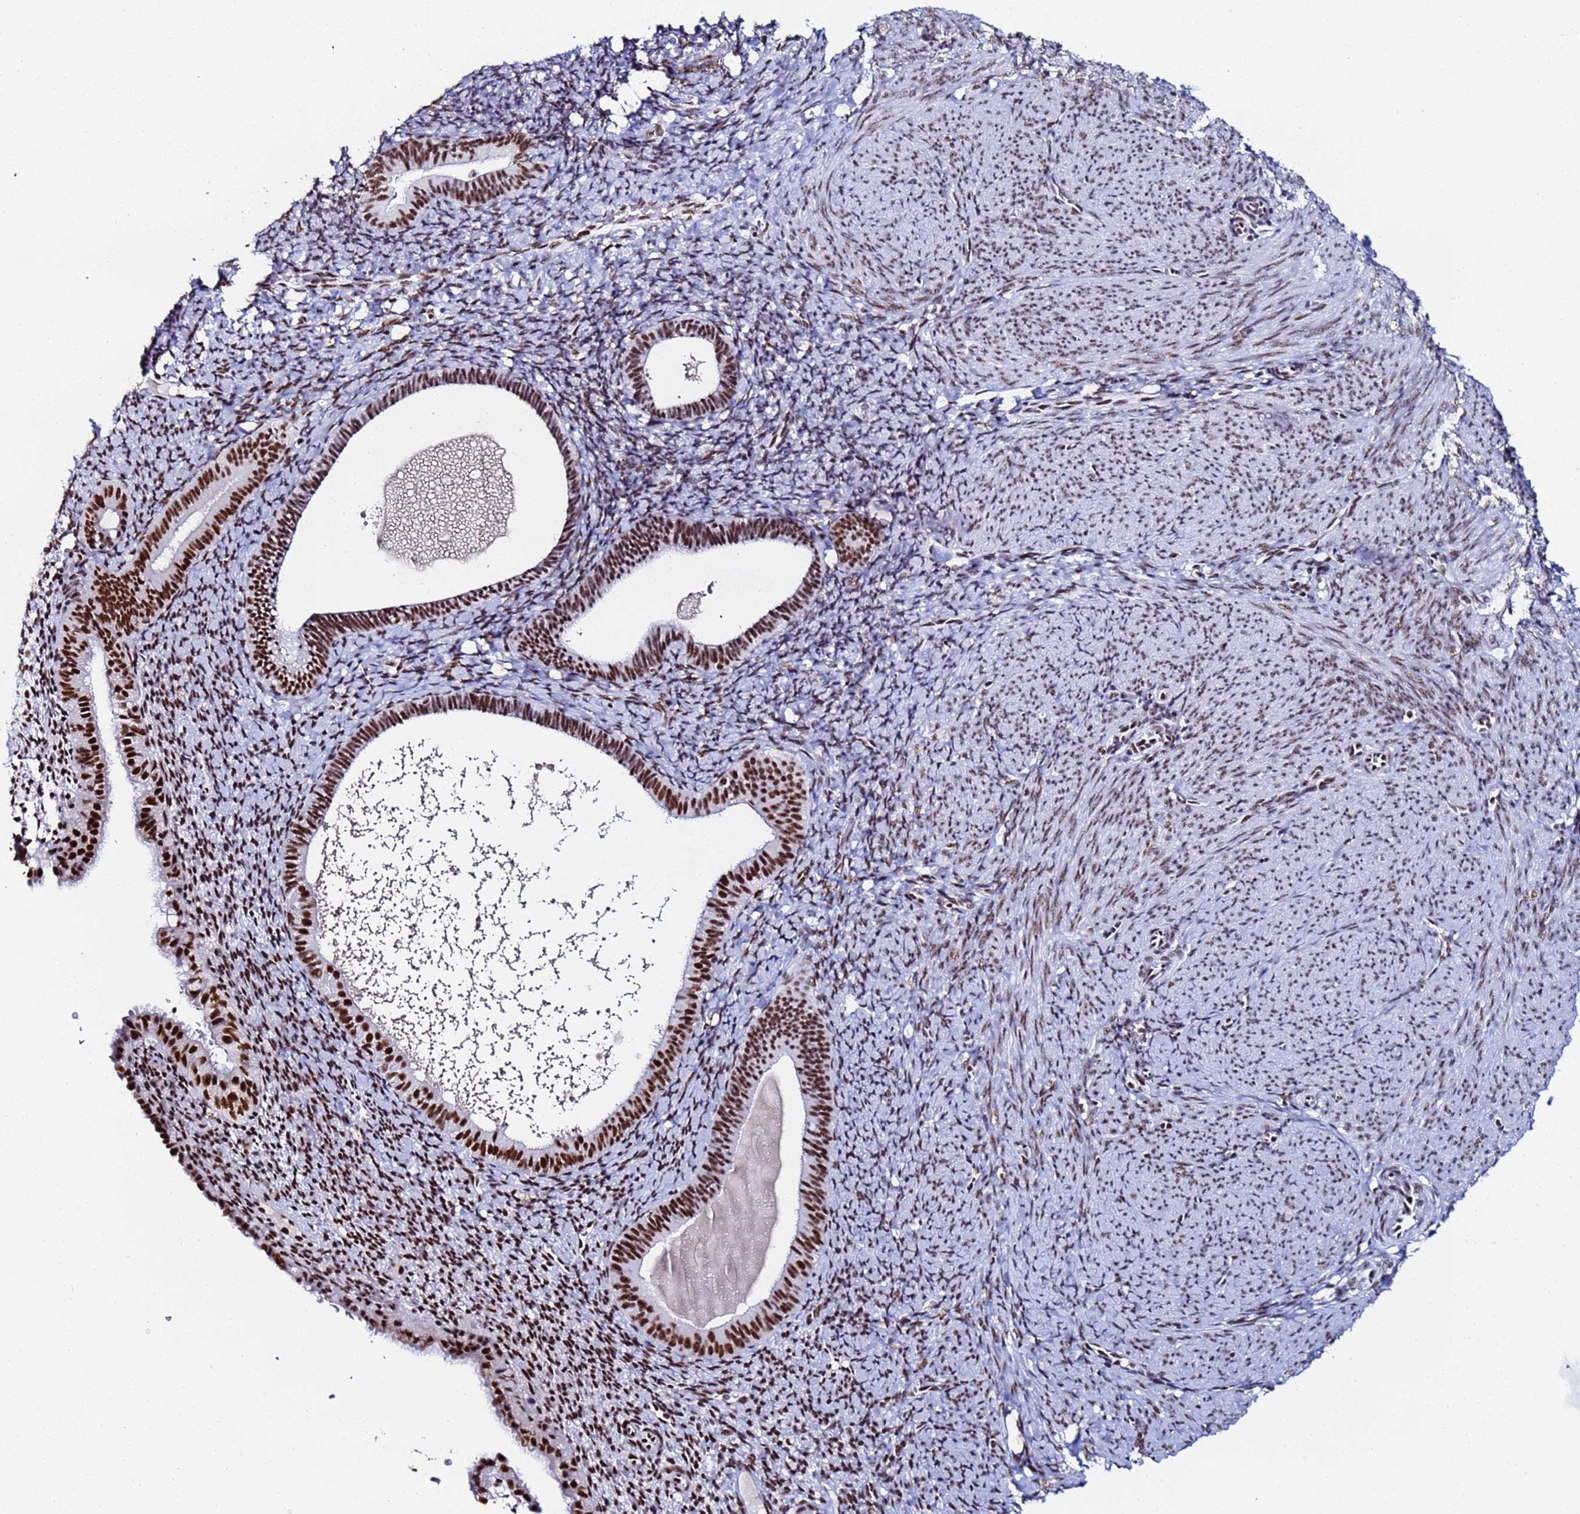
{"staining": {"intensity": "strong", "quantity": ">75%", "location": "nuclear"}, "tissue": "endometrium", "cell_type": "Cells in endometrial stroma", "image_type": "normal", "snomed": [{"axis": "morphology", "description": "Normal tissue, NOS"}, {"axis": "topography", "description": "Endometrium"}], "caption": "Cells in endometrial stroma reveal high levels of strong nuclear staining in about >75% of cells in normal endometrium.", "gene": "SNRPA1", "patient": {"sex": "female", "age": 65}}